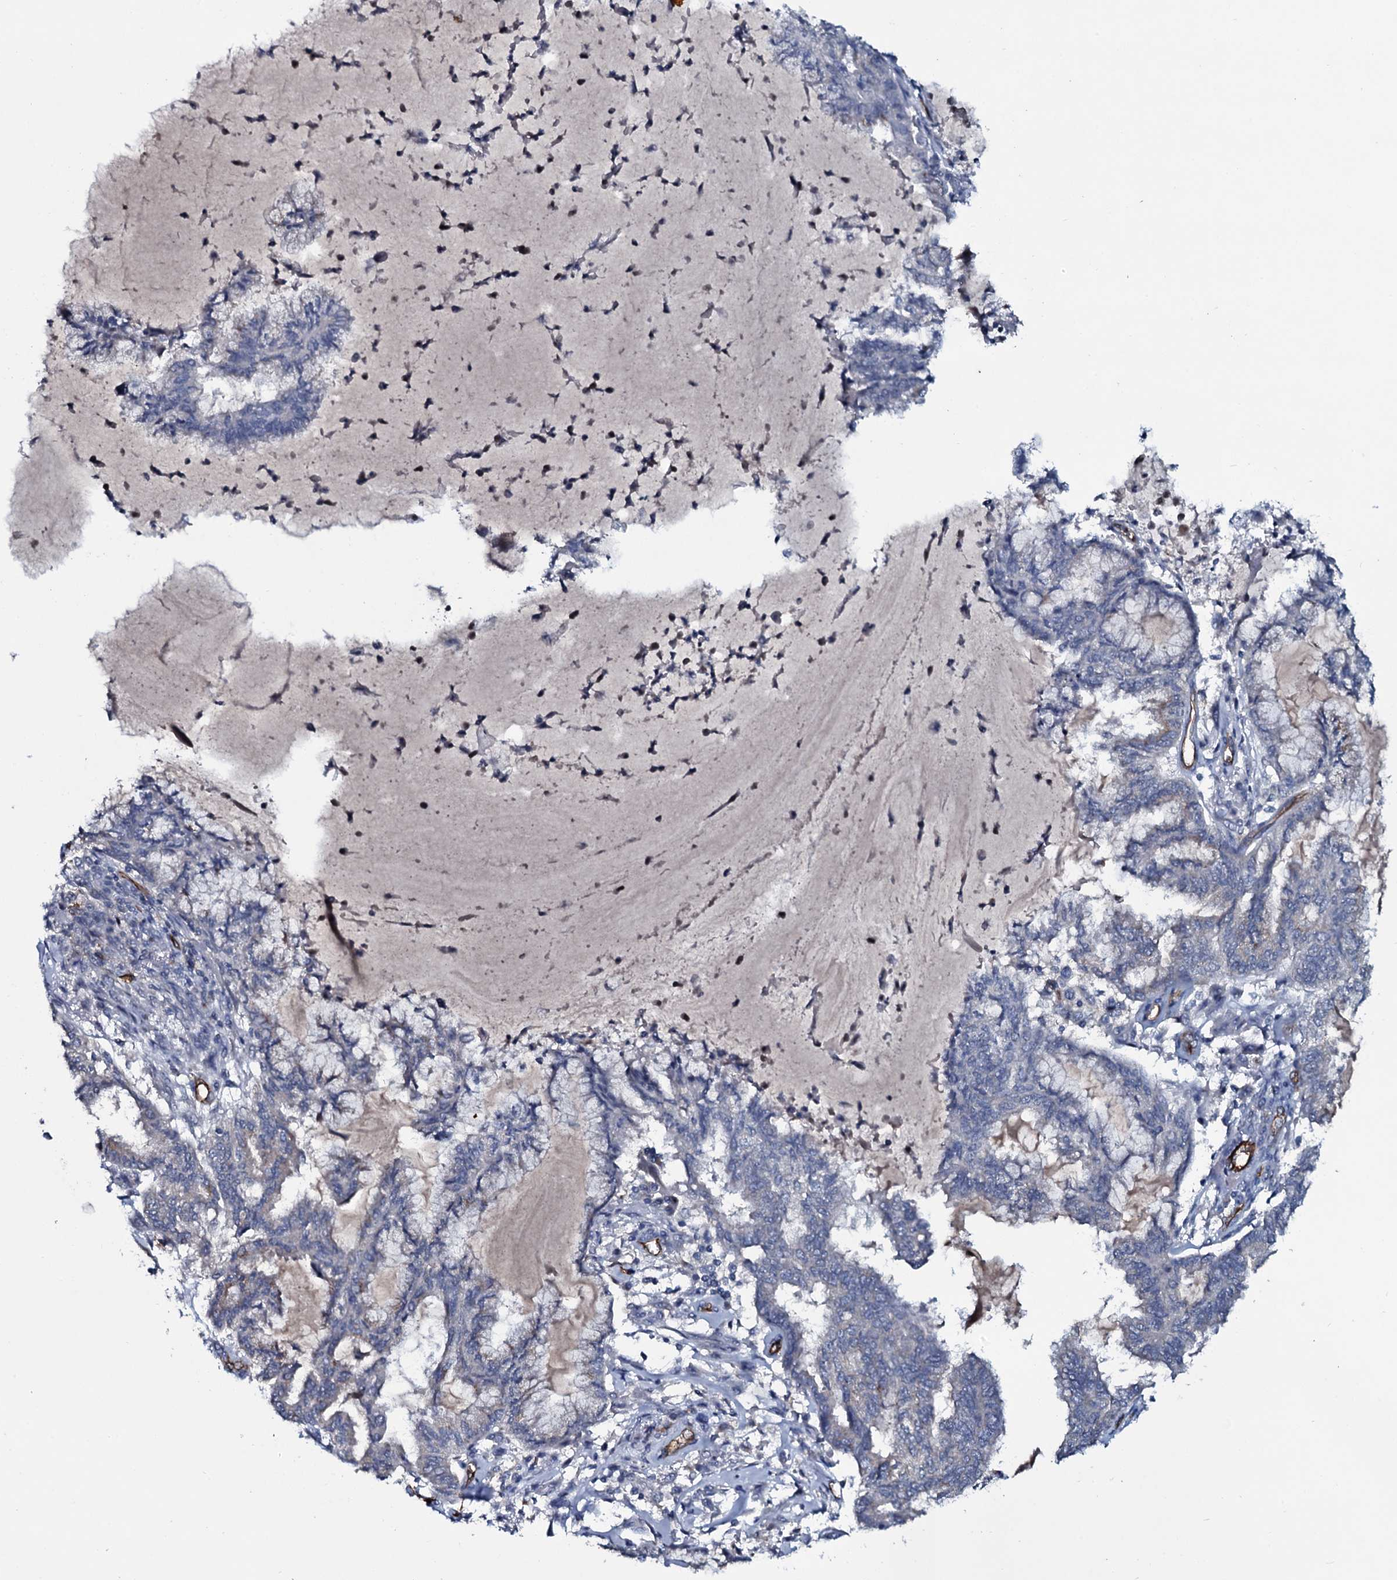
{"staining": {"intensity": "negative", "quantity": "none", "location": "none"}, "tissue": "endometrial cancer", "cell_type": "Tumor cells", "image_type": "cancer", "snomed": [{"axis": "morphology", "description": "Adenocarcinoma, NOS"}, {"axis": "topography", "description": "Endometrium"}], "caption": "There is no significant staining in tumor cells of endometrial cancer.", "gene": "CLEC14A", "patient": {"sex": "female", "age": 86}}